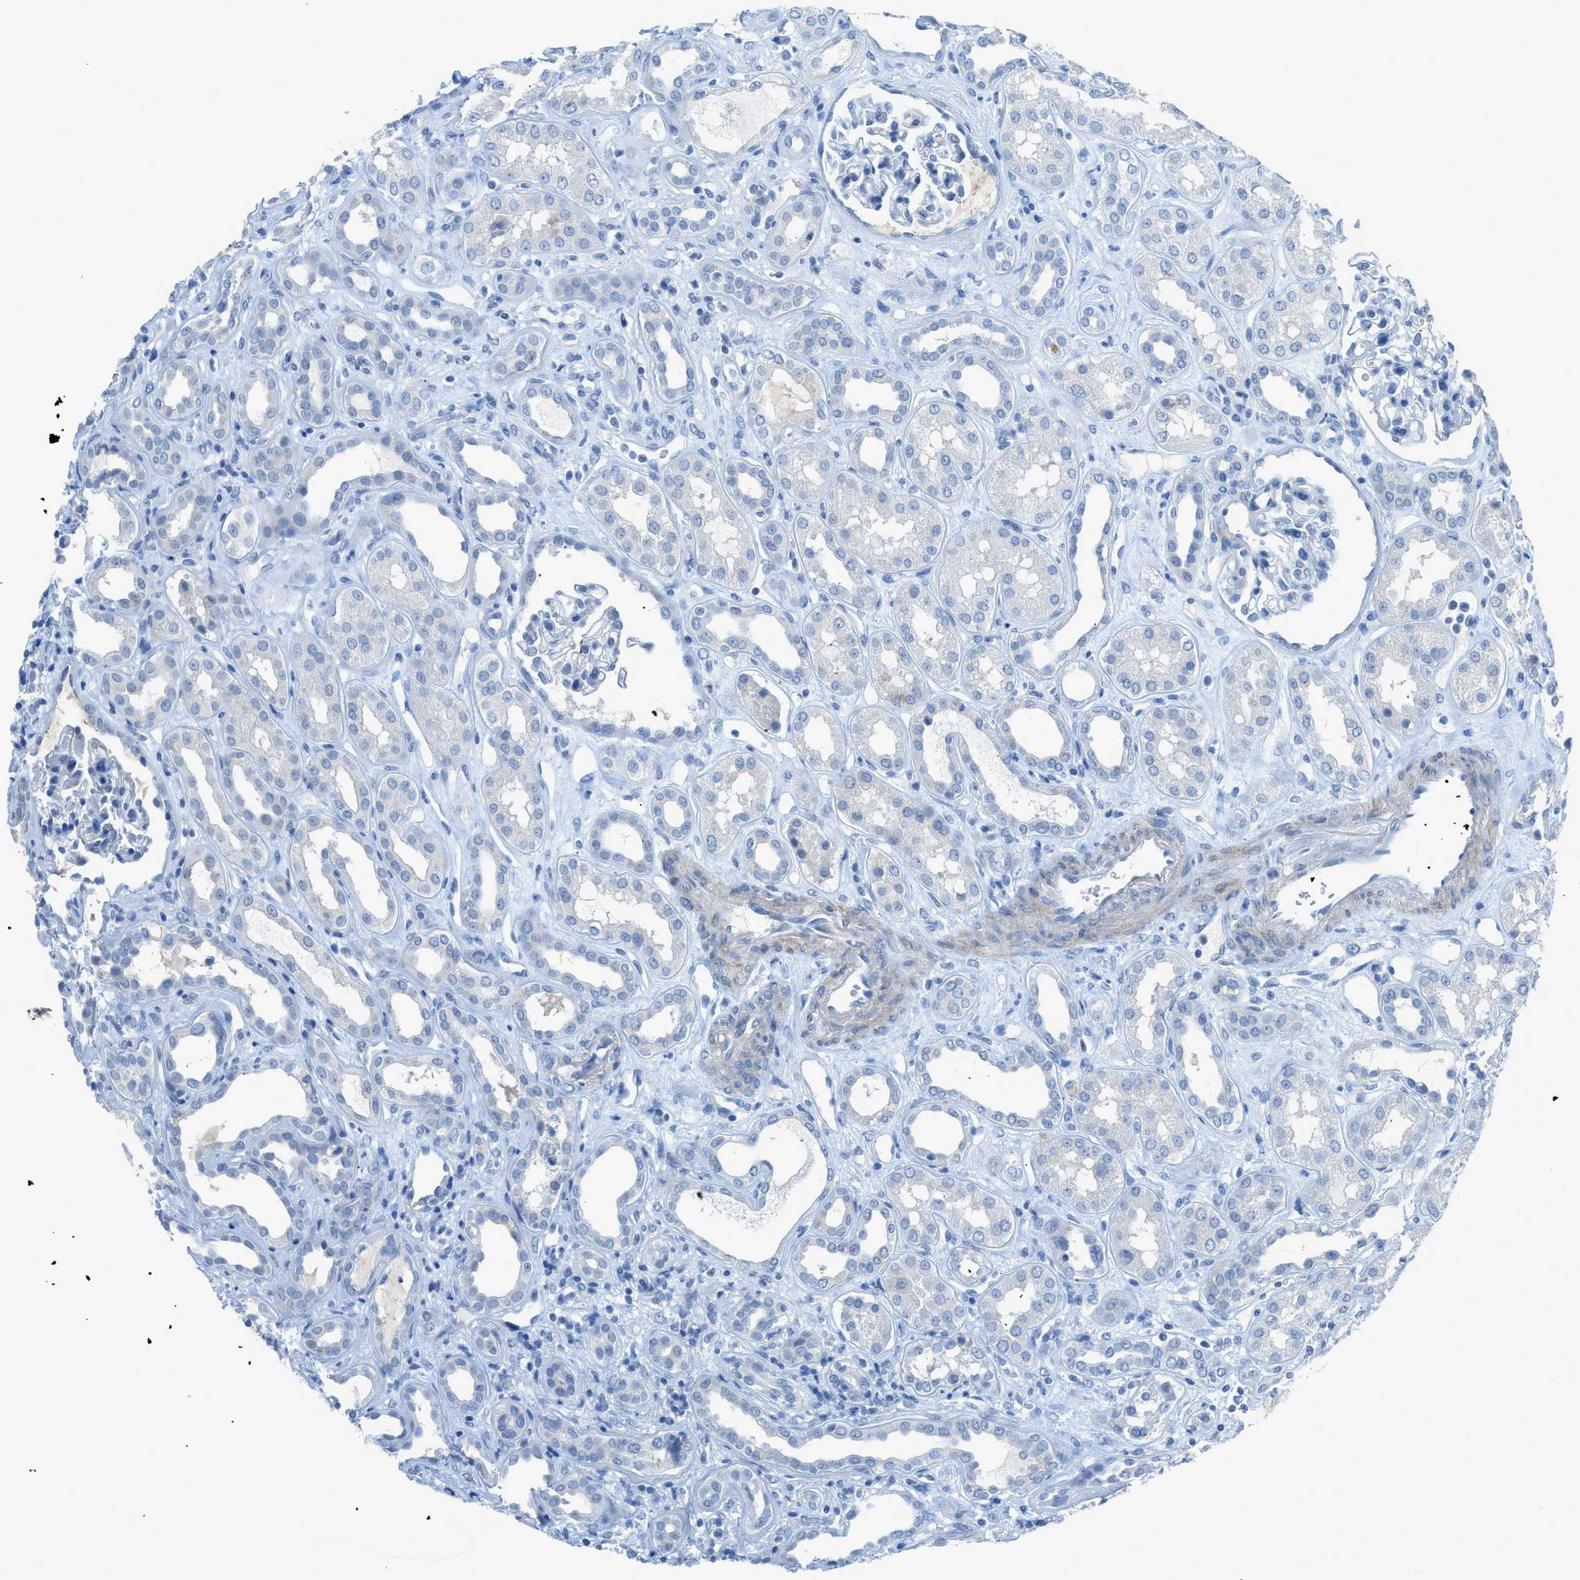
{"staining": {"intensity": "negative", "quantity": "none", "location": "none"}, "tissue": "kidney", "cell_type": "Cells in glomeruli", "image_type": "normal", "snomed": [{"axis": "morphology", "description": "Normal tissue, NOS"}, {"axis": "topography", "description": "Kidney"}], "caption": "Cells in glomeruli are negative for brown protein staining in unremarkable kidney. (Brightfield microscopy of DAB immunohistochemistry at high magnification).", "gene": "ACAN", "patient": {"sex": "male", "age": 59}}